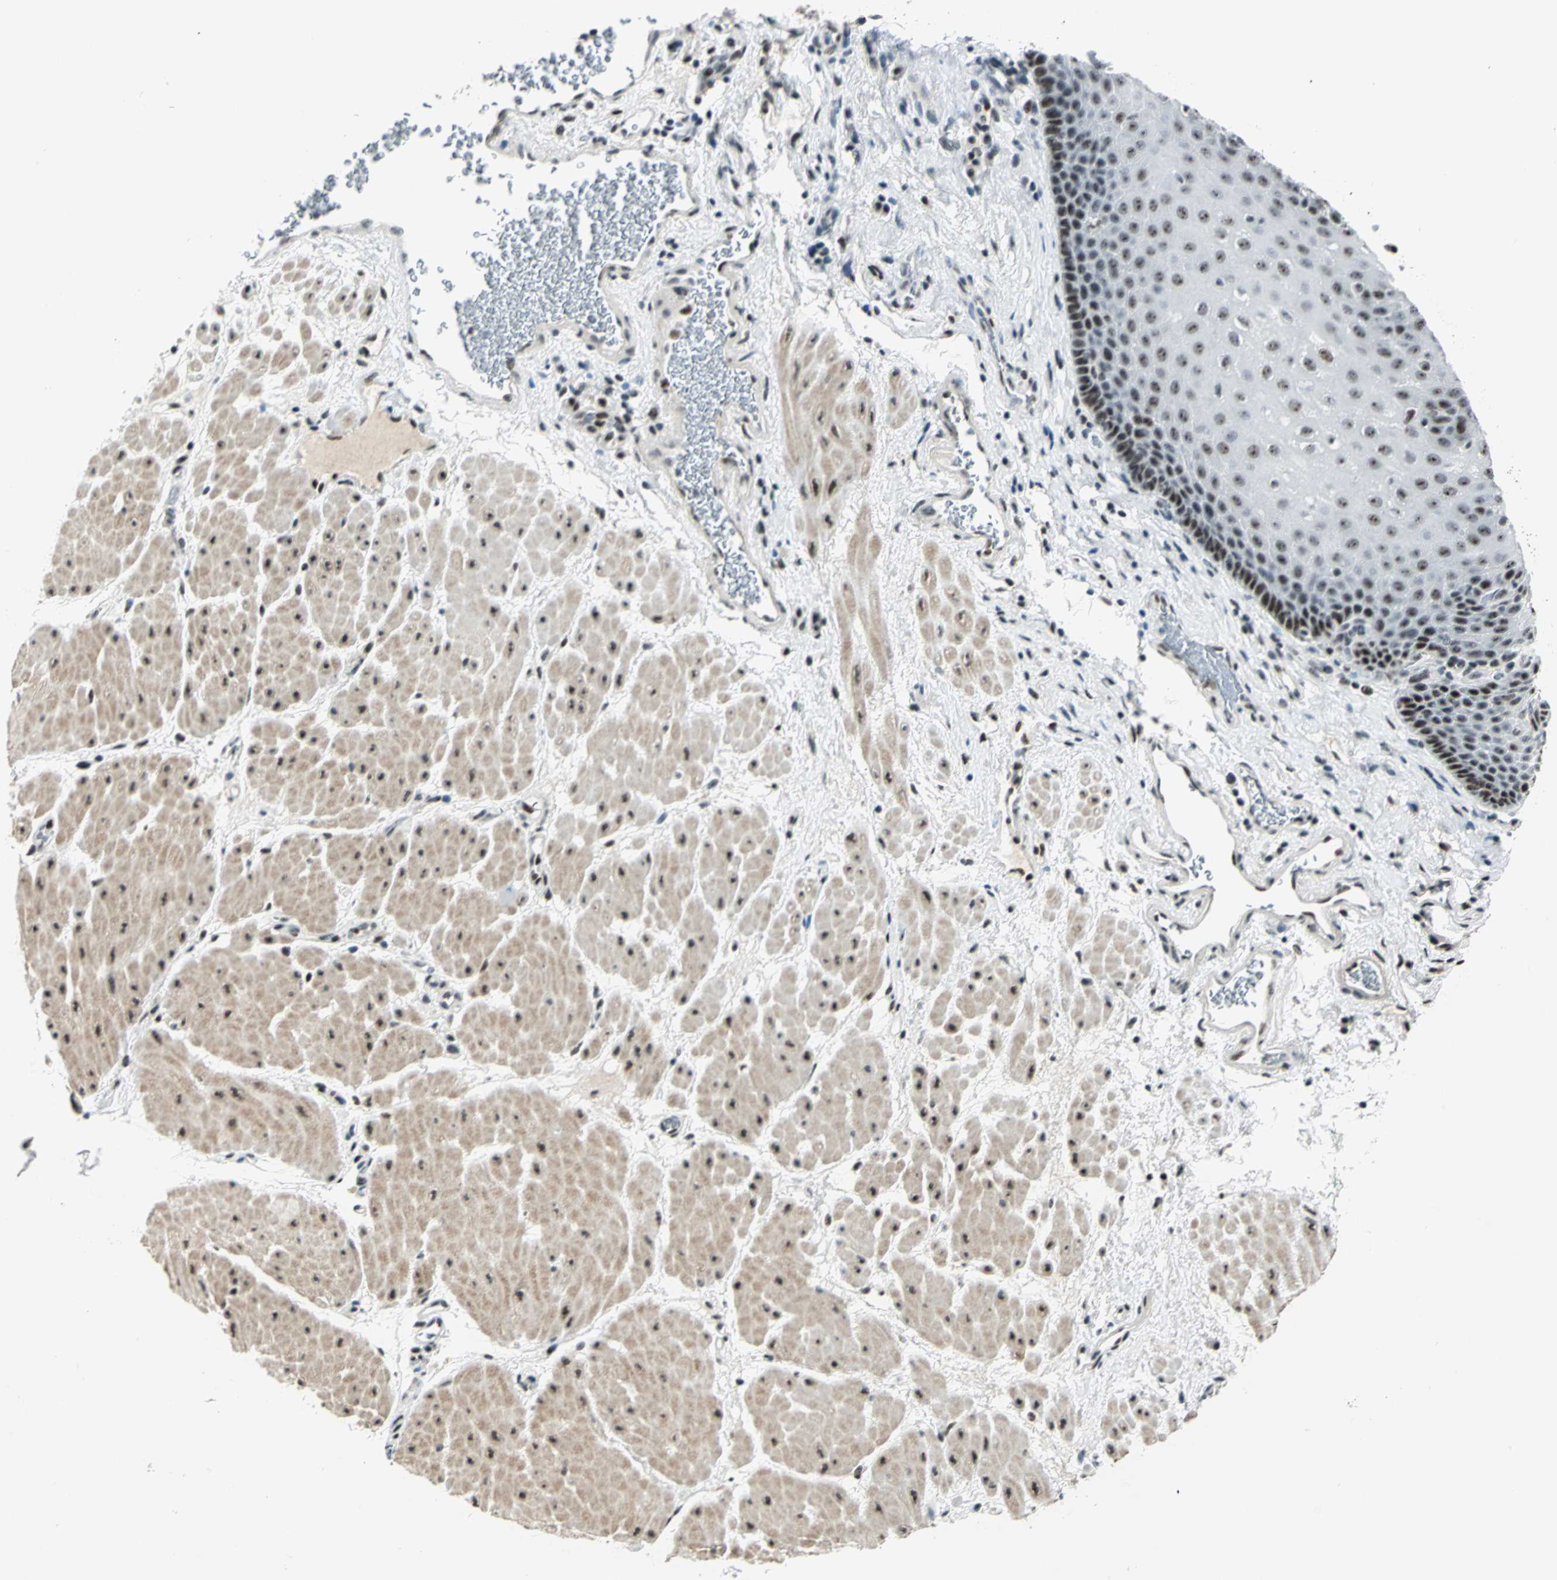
{"staining": {"intensity": "strong", "quantity": ">75%", "location": "nuclear"}, "tissue": "esophagus", "cell_type": "Squamous epithelial cells", "image_type": "normal", "snomed": [{"axis": "morphology", "description": "Normal tissue, NOS"}, {"axis": "topography", "description": "Esophagus"}], "caption": "Protein expression analysis of normal esophagus displays strong nuclear expression in about >75% of squamous epithelial cells.", "gene": "KAT6B", "patient": {"sex": "male", "age": 48}}